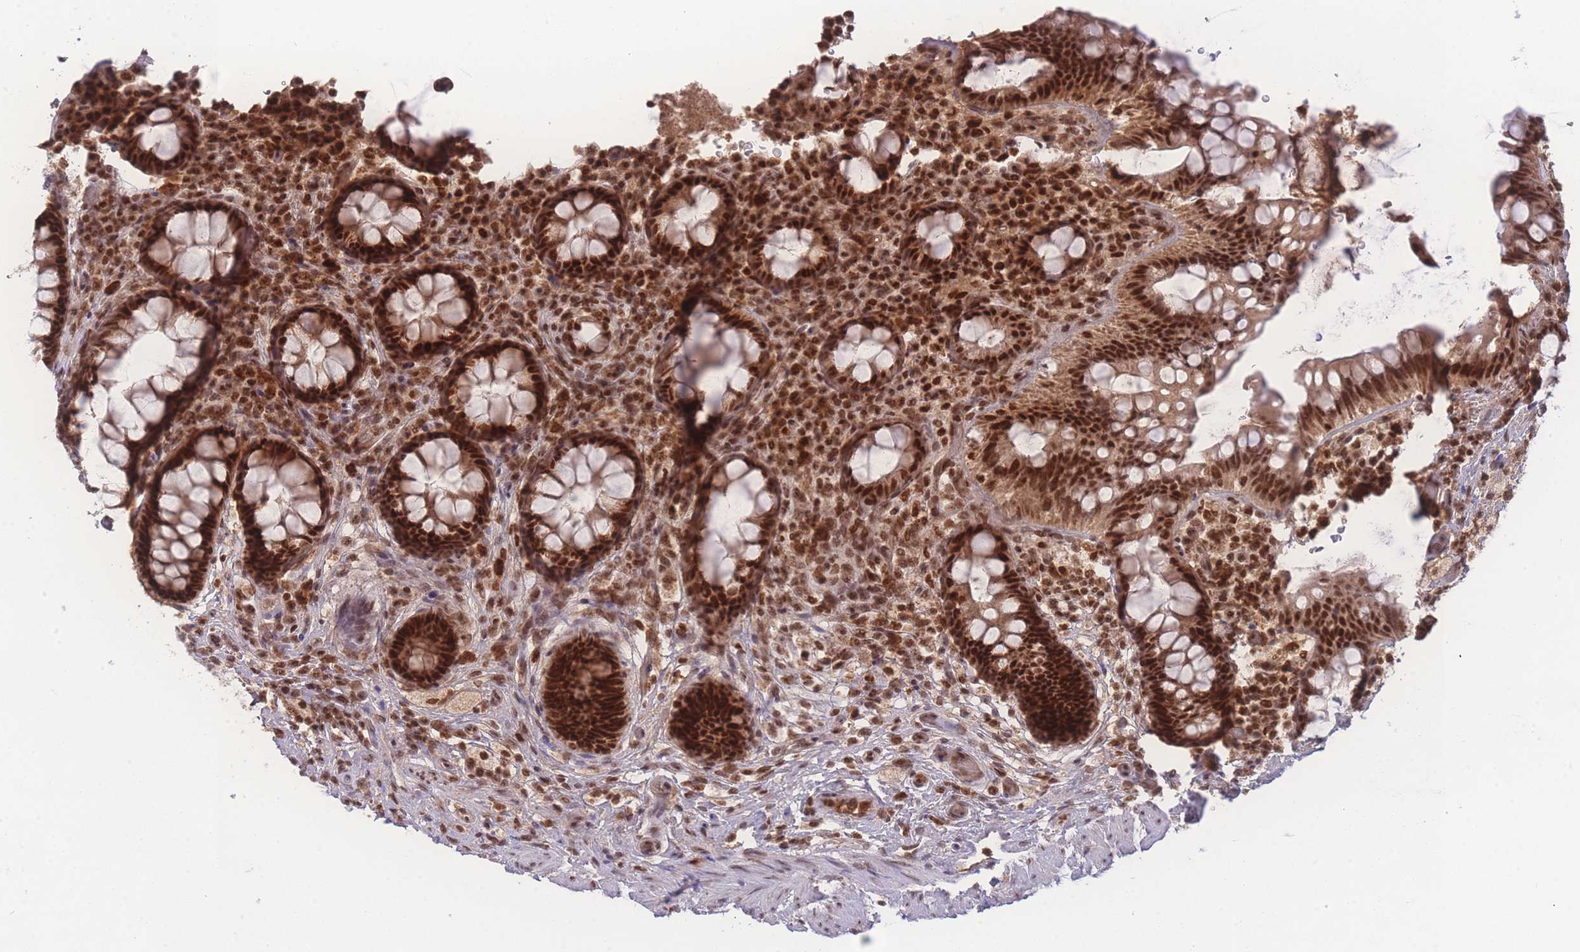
{"staining": {"intensity": "strong", "quantity": ">75%", "location": "cytoplasmic/membranous,nuclear"}, "tissue": "rectum", "cell_type": "Glandular cells", "image_type": "normal", "snomed": [{"axis": "morphology", "description": "Normal tissue, NOS"}, {"axis": "topography", "description": "Rectum"}, {"axis": "topography", "description": "Peripheral nerve tissue"}], "caption": "Human rectum stained for a protein (brown) displays strong cytoplasmic/membranous,nuclear positive staining in about >75% of glandular cells.", "gene": "RAVER1", "patient": {"sex": "female", "age": 69}}